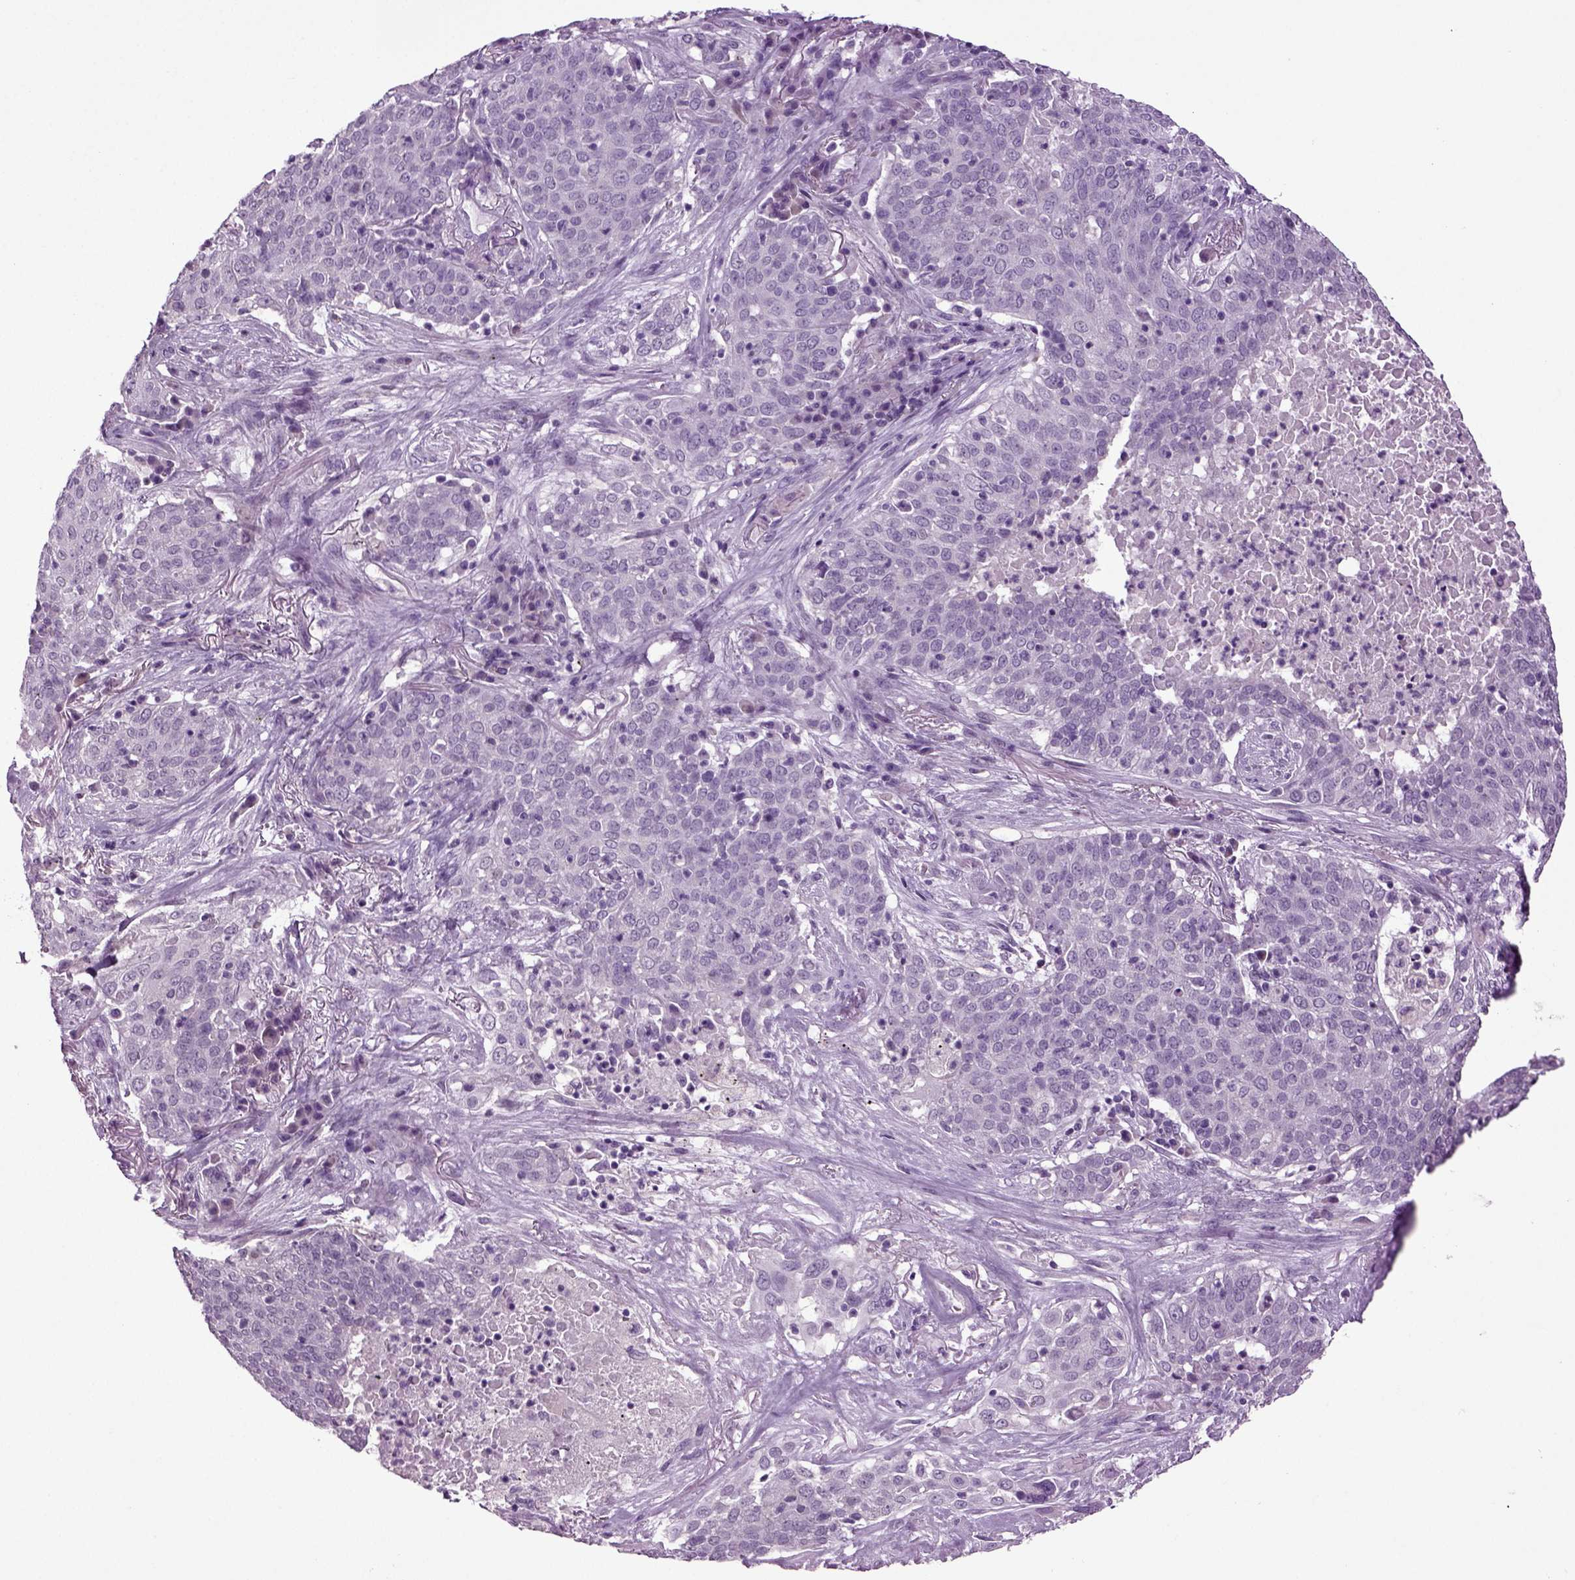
{"staining": {"intensity": "negative", "quantity": "none", "location": "none"}, "tissue": "lung cancer", "cell_type": "Tumor cells", "image_type": "cancer", "snomed": [{"axis": "morphology", "description": "Squamous cell carcinoma, NOS"}, {"axis": "topography", "description": "Lung"}], "caption": "Tumor cells show no significant protein staining in lung cancer (squamous cell carcinoma). The staining was performed using DAB to visualize the protein expression in brown, while the nuclei were stained in blue with hematoxylin (Magnification: 20x).", "gene": "SLC17A6", "patient": {"sex": "male", "age": 82}}